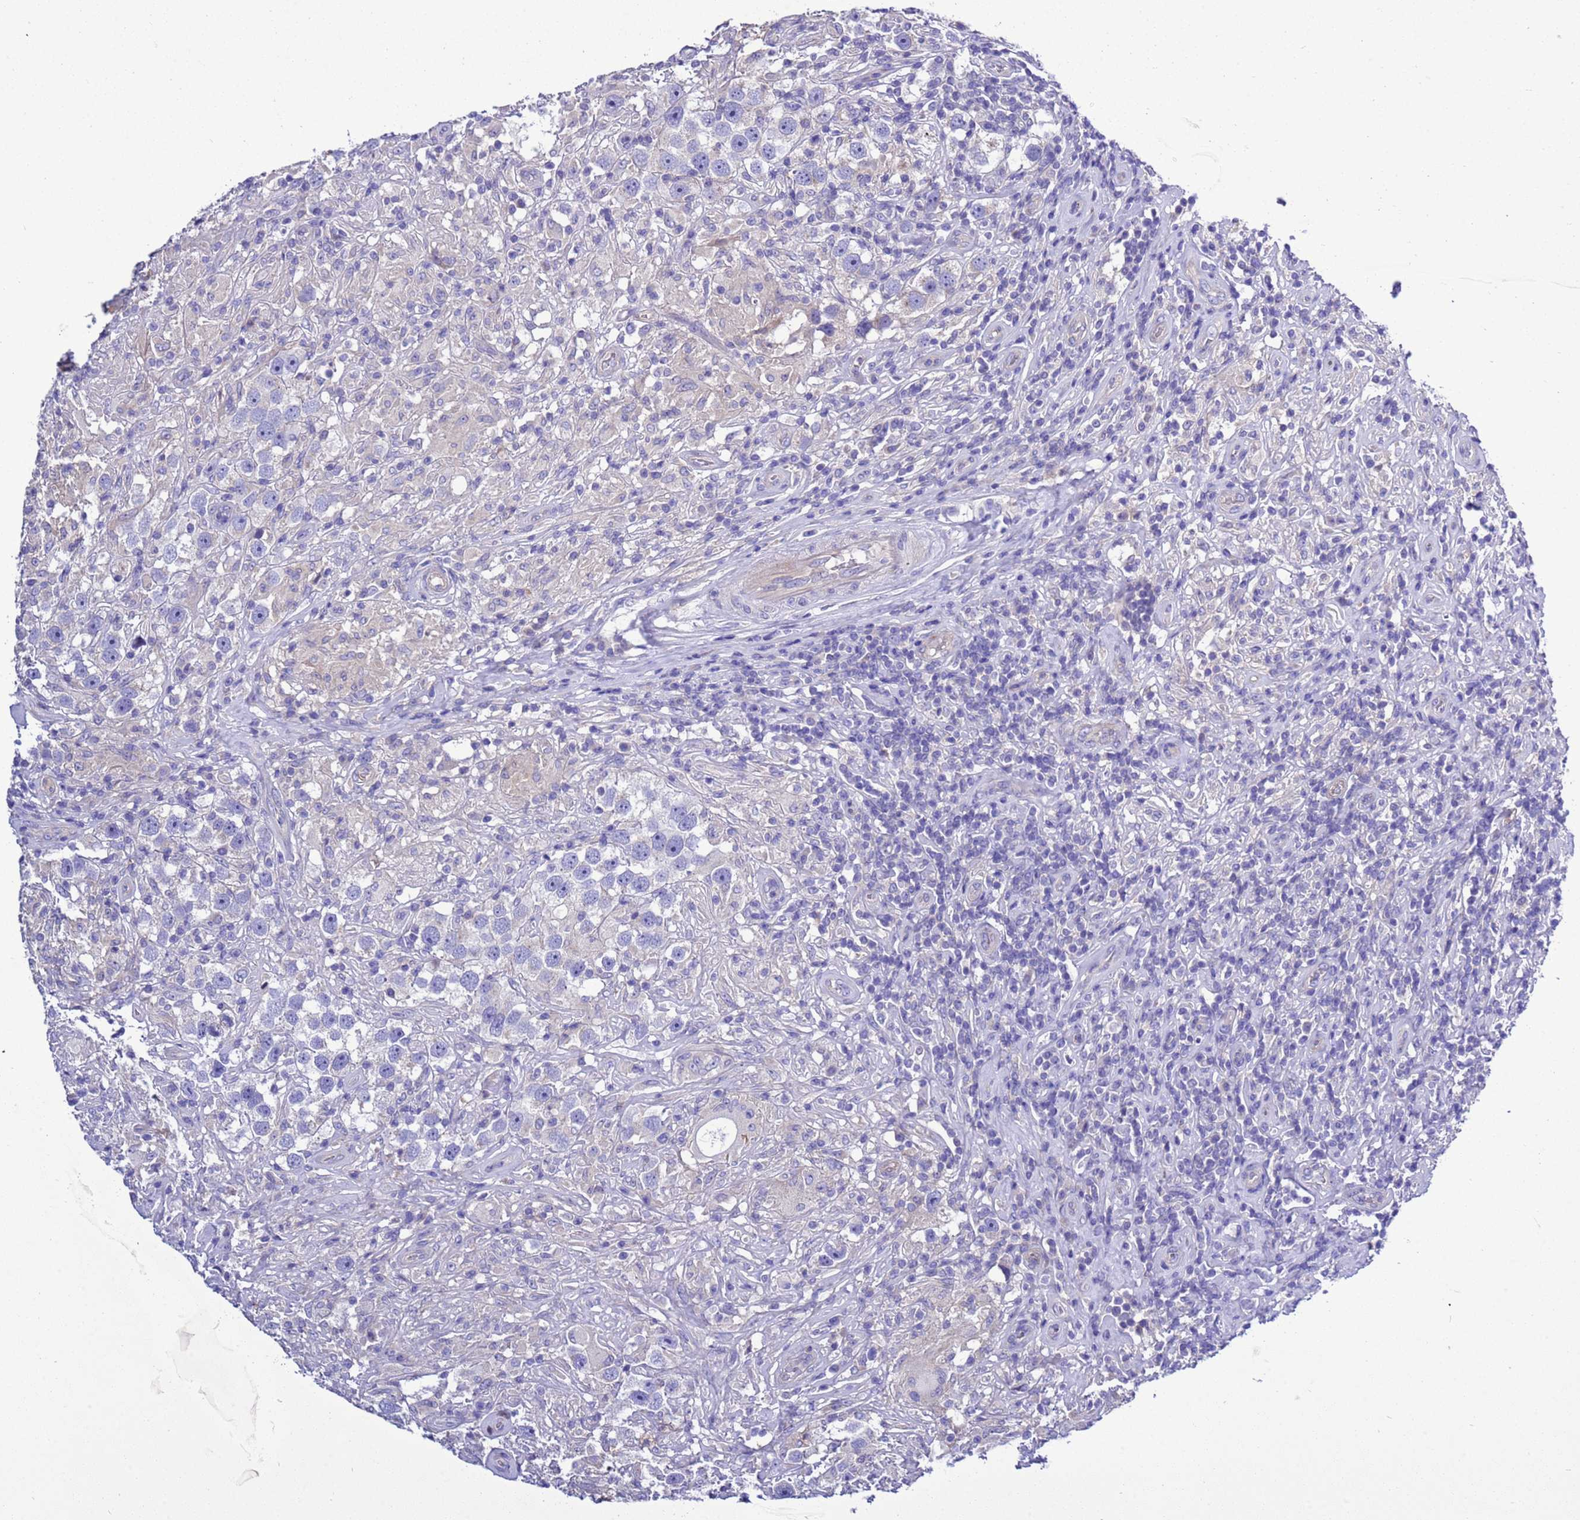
{"staining": {"intensity": "negative", "quantity": "none", "location": "none"}, "tissue": "testis cancer", "cell_type": "Tumor cells", "image_type": "cancer", "snomed": [{"axis": "morphology", "description": "Seminoma, NOS"}, {"axis": "topography", "description": "Testis"}], "caption": "High power microscopy histopathology image of an IHC micrograph of testis seminoma, revealing no significant positivity in tumor cells.", "gene": "KICS2", "patient": {"sex": "male", "age": 49}}